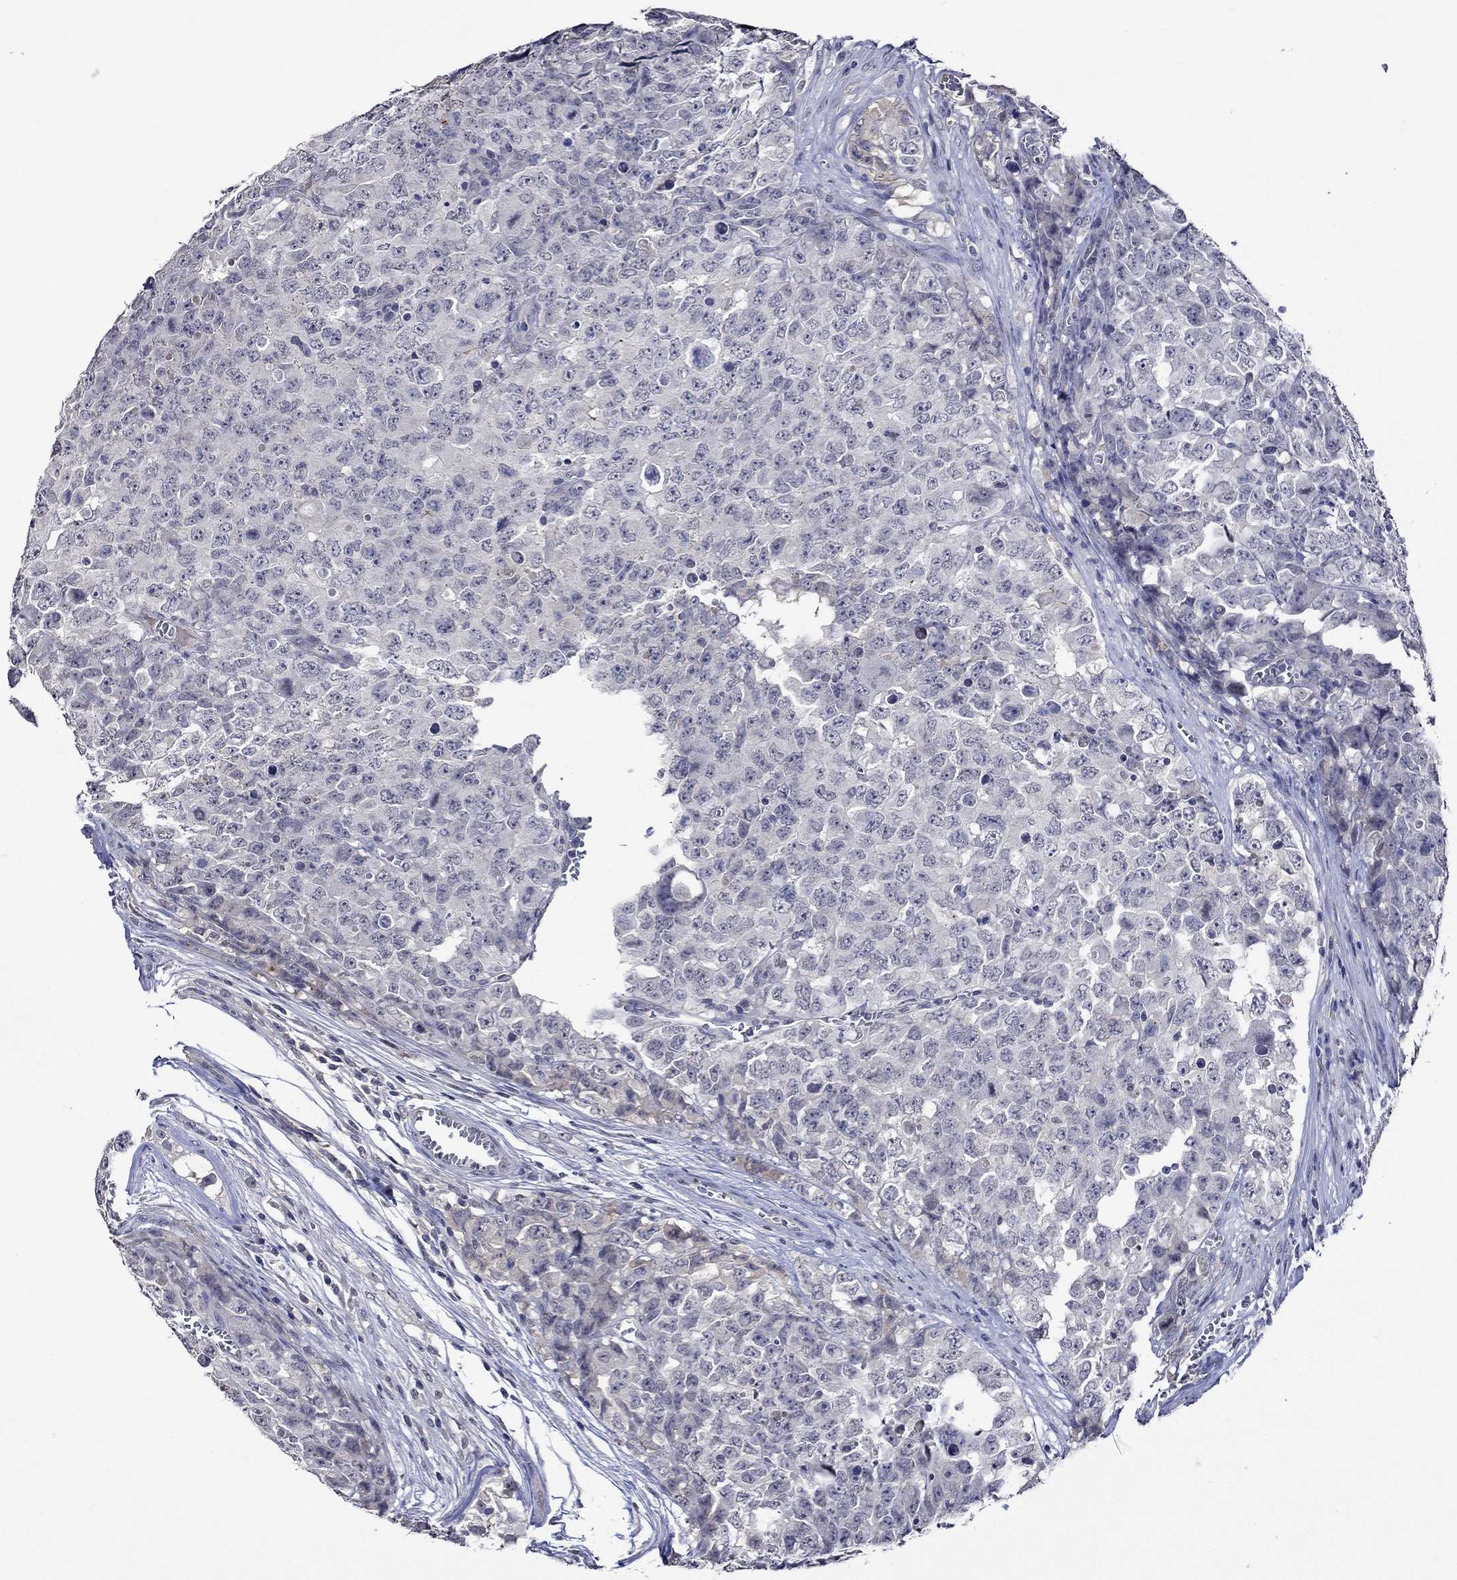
{"staining": {"intensity": "negative", "quantity": "none", "location": "none"}, "tissue": "testis cancer", "cell_type": "Tumor cells", "image_type": "cancer", "snomed": [{"axis": "morphology", "description": "Carcinoma, Embryonal, NOS"}, {"axis": "topography", "description": "Testis"}], "caption": "This is an IHC micrograph of testis cancer. There is no expression in tumor cells.", "gene": "DDX3Y", "patient": {"sex": "male", "age": 23}}